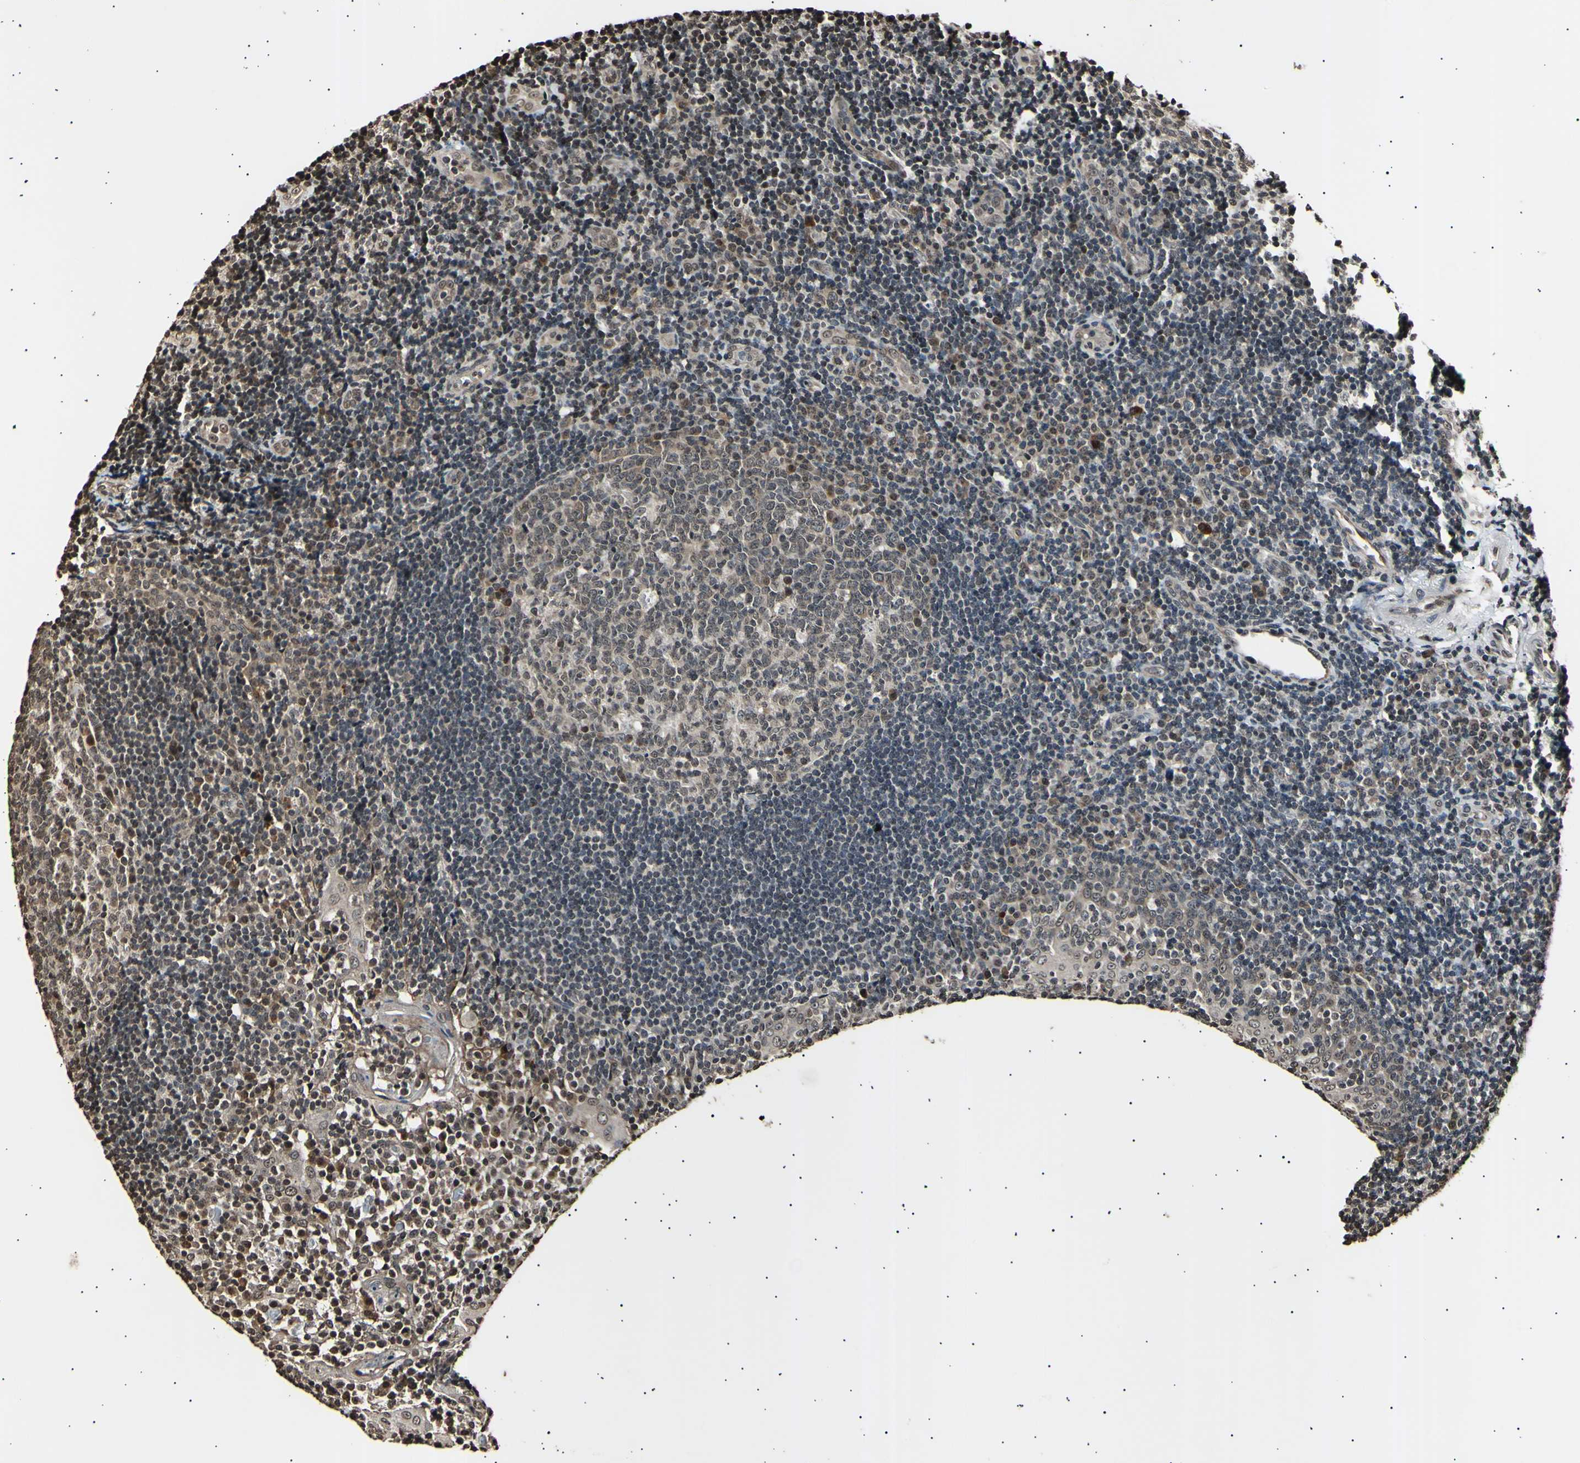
{"staining": {"intensity": "weak", "quantity": "25%-75%", "location": "cytoplasmic/membranous,nuclear"}, "tissue": "tonsil", "cell_type": "Germinal center cells", "image_type": "normal", "snomed": [{"axis": "morphology", "description": "Normal tissue, NOS"}, {"axis": "topography", "description": "Tonsil"}], "caption": "The image shows immunohistochemical staining of normal tonsil. There is weak cytoplasmic/membranous,nuclear positivity is seen in approximately 25%-75% of germinal center cells.", "gene": "ANAPC7", "patient": {"sex": "female", "age": 40}}